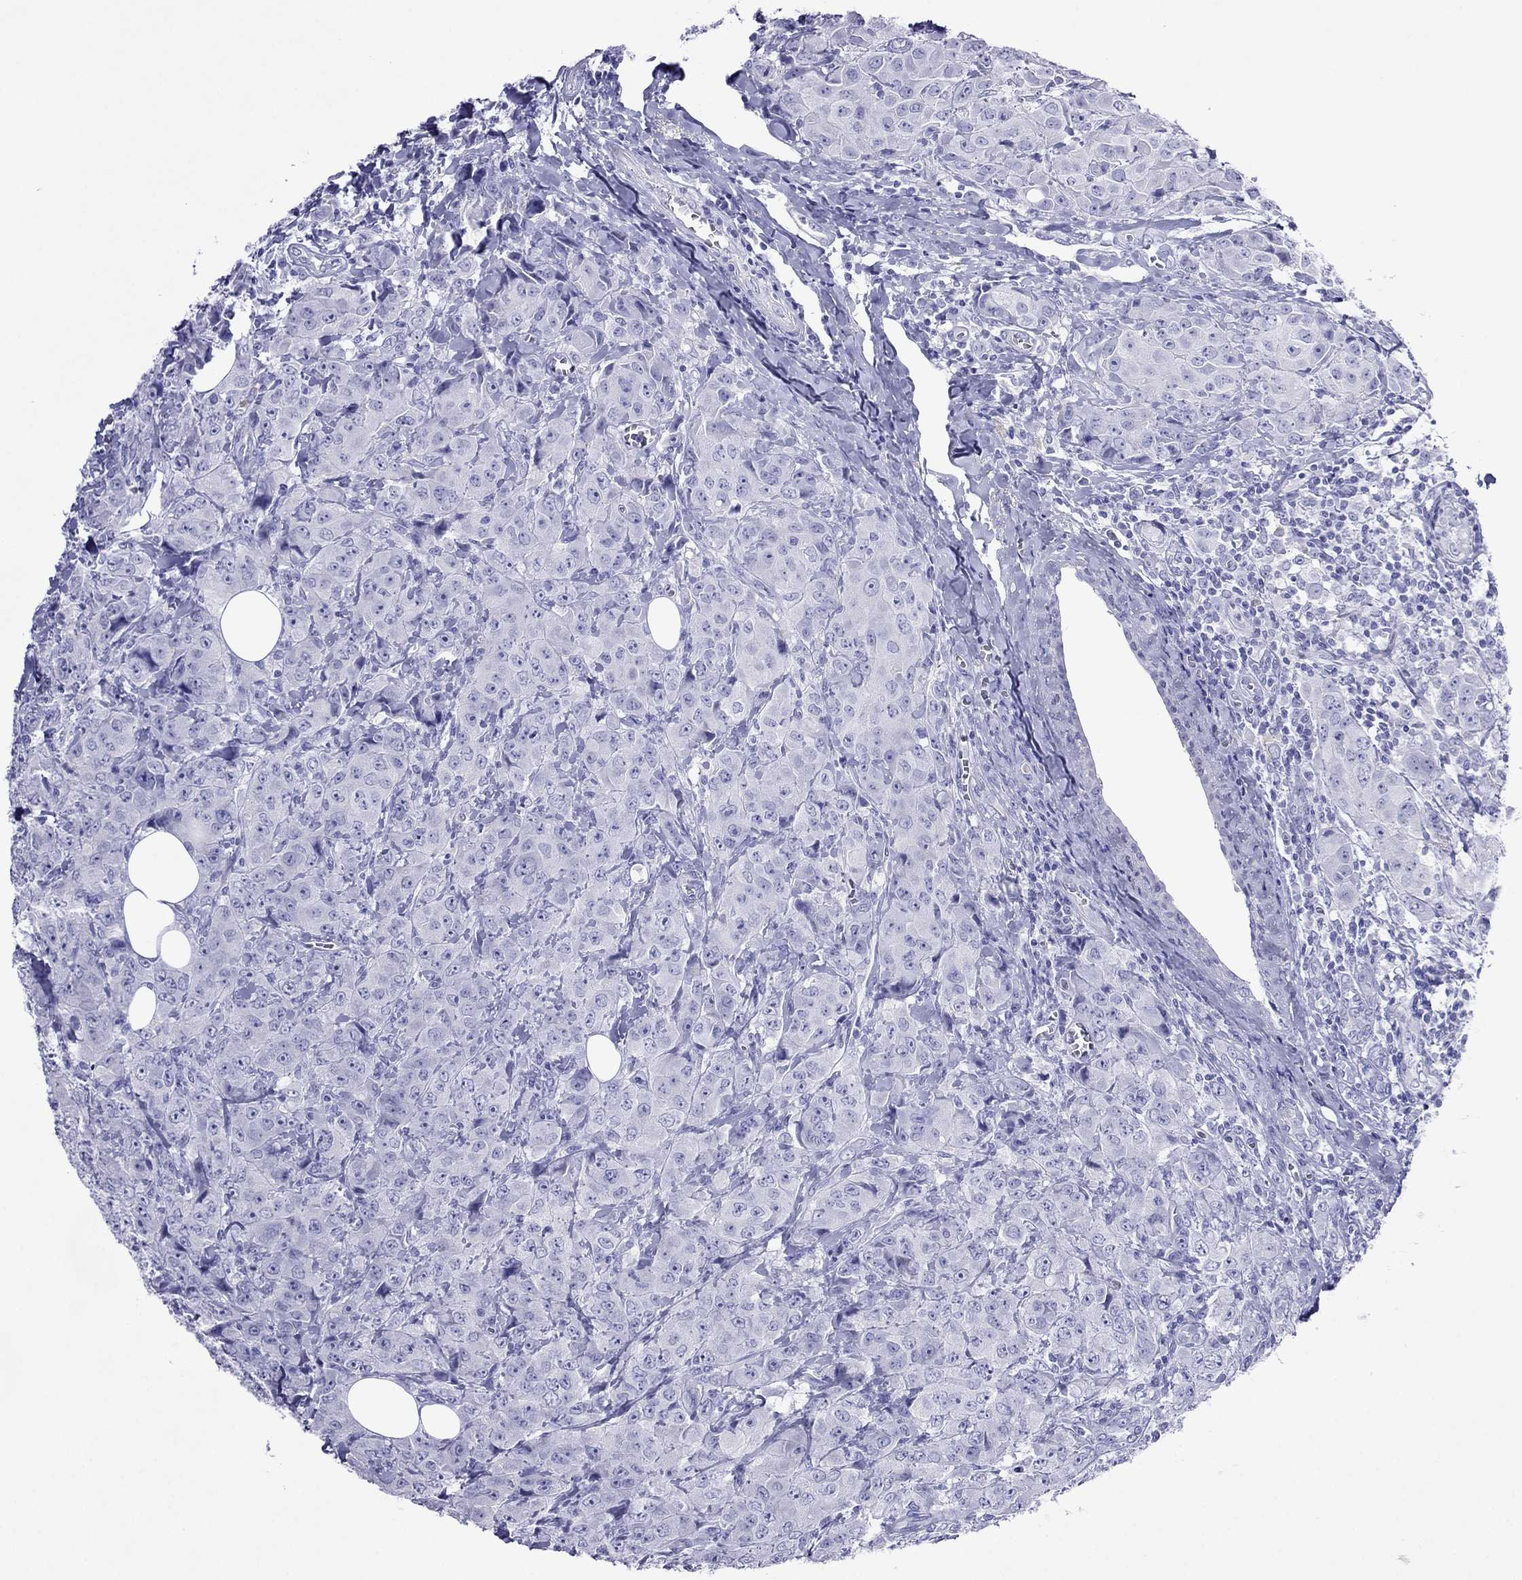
{"staining": {"intensity": "negative", "quantity": "none", "location": "none"}, "tissue": "breast cancer", "cell_type": "Tumor cells", "image_type": "cancer", "snomed": [{"axis": "morphology", "description": "Duct carcinoma"}, {"axis": "topography", "description": "Breast"}], "caption": "Photomicrograph shows no significant protein expression in tumor cells of breast cancer (intraductal carcinoma). The staining was performed using DAB to visualize the protein expression in brown, while the nuclei were stained in blue with hematoxylin (Magnification: 20x).", "gene": "PCDHA6", "patient": {"sex": "female", "age": 43}}